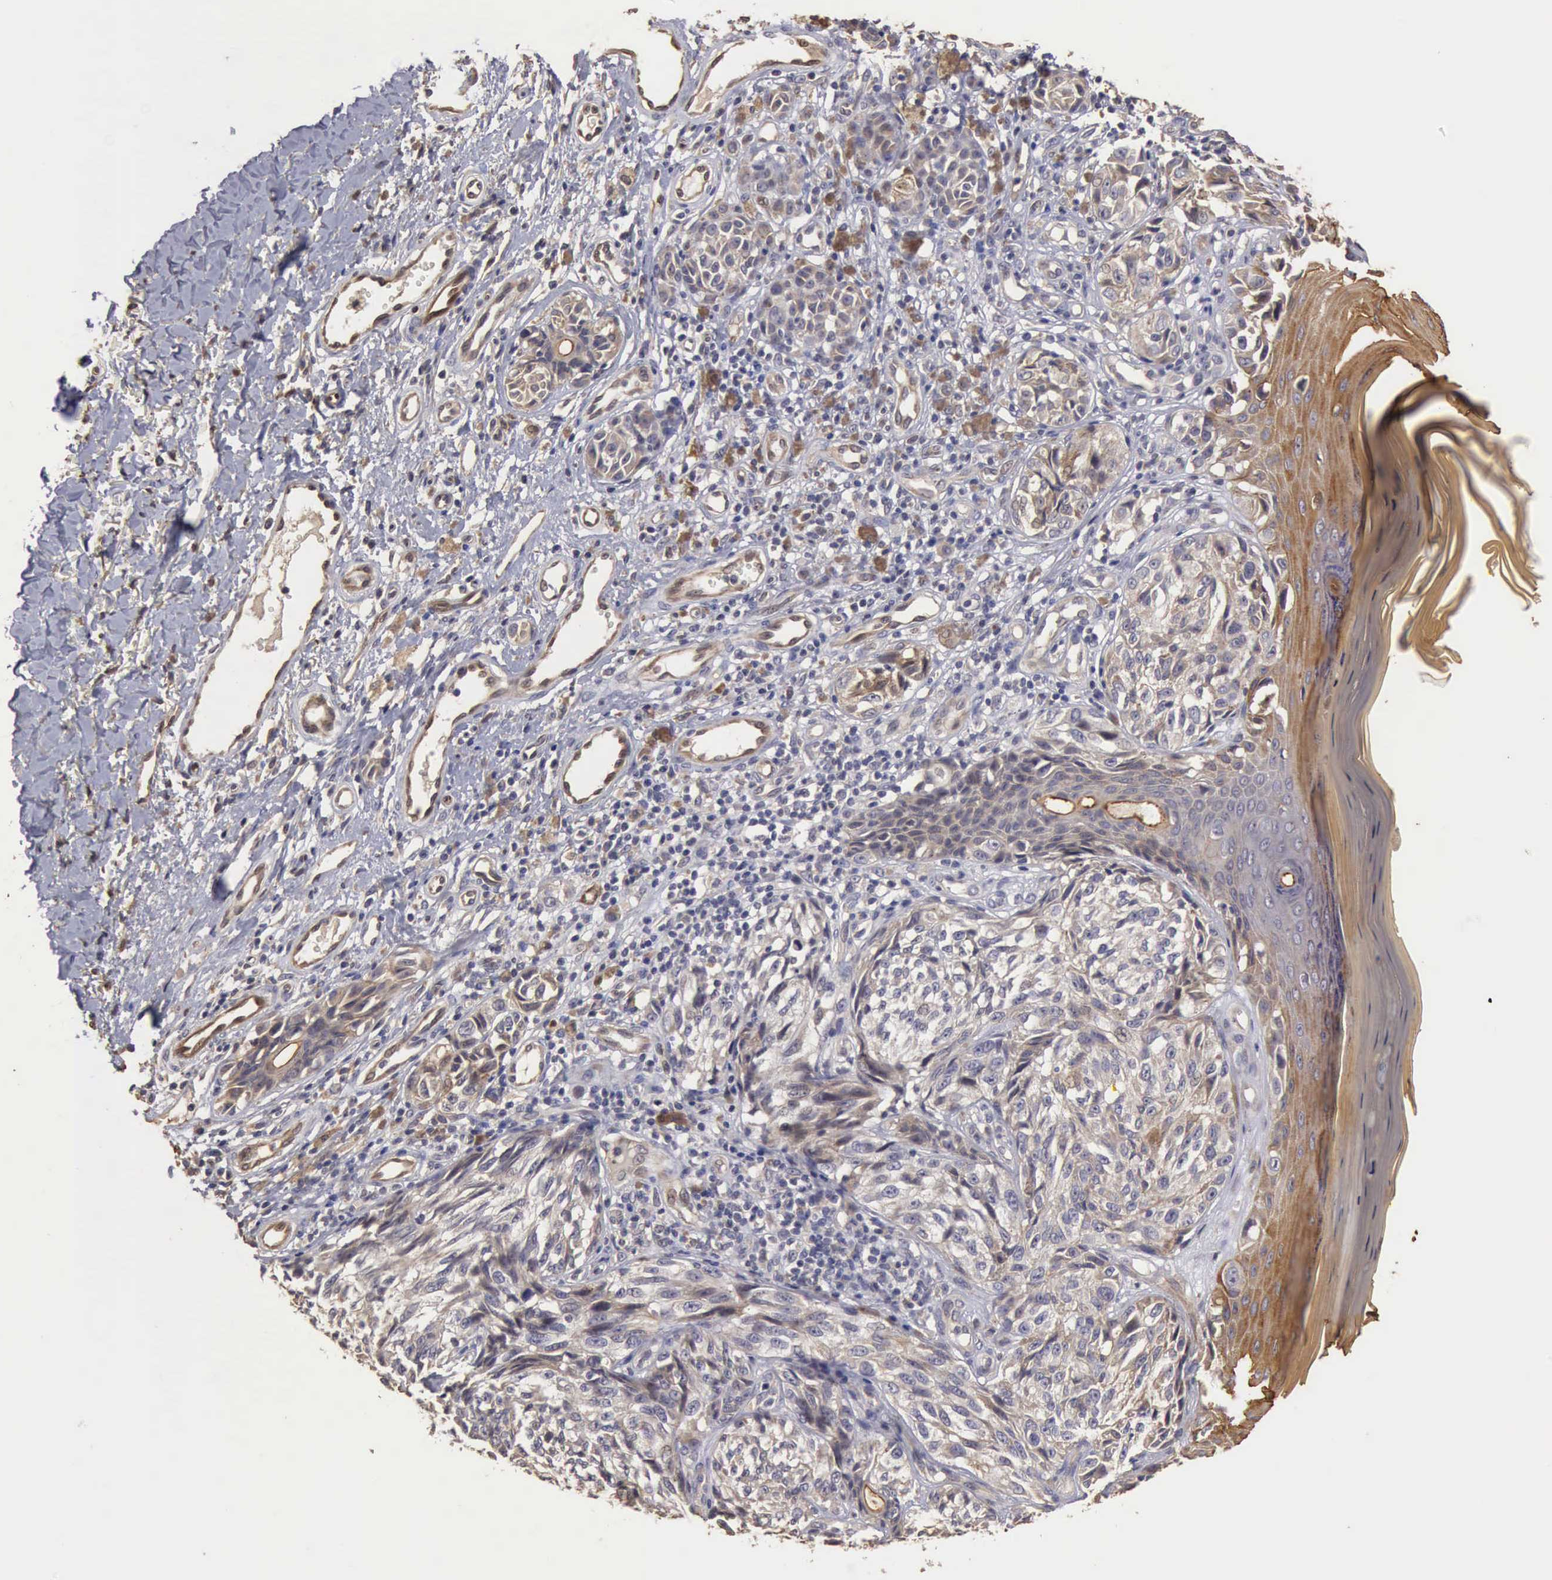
{"staining": {"intensity": "negative", "quantity": "none", "location": "none"}, "tissue": "melanoma", "cell_type": "Tumor cells", "image_type": "cancer", "snomed": [{"axis": "morphology", "description": "Malignant melanoma, NOS"}, {"axis": "topography", "description": "Skin"}], "caption": "Human malignant melanoma stained for a protein using immunohistochemistry displays no positivity in tumor cells.", "gene": "BMX", "patient": {"sex": "male", "age": 67}}